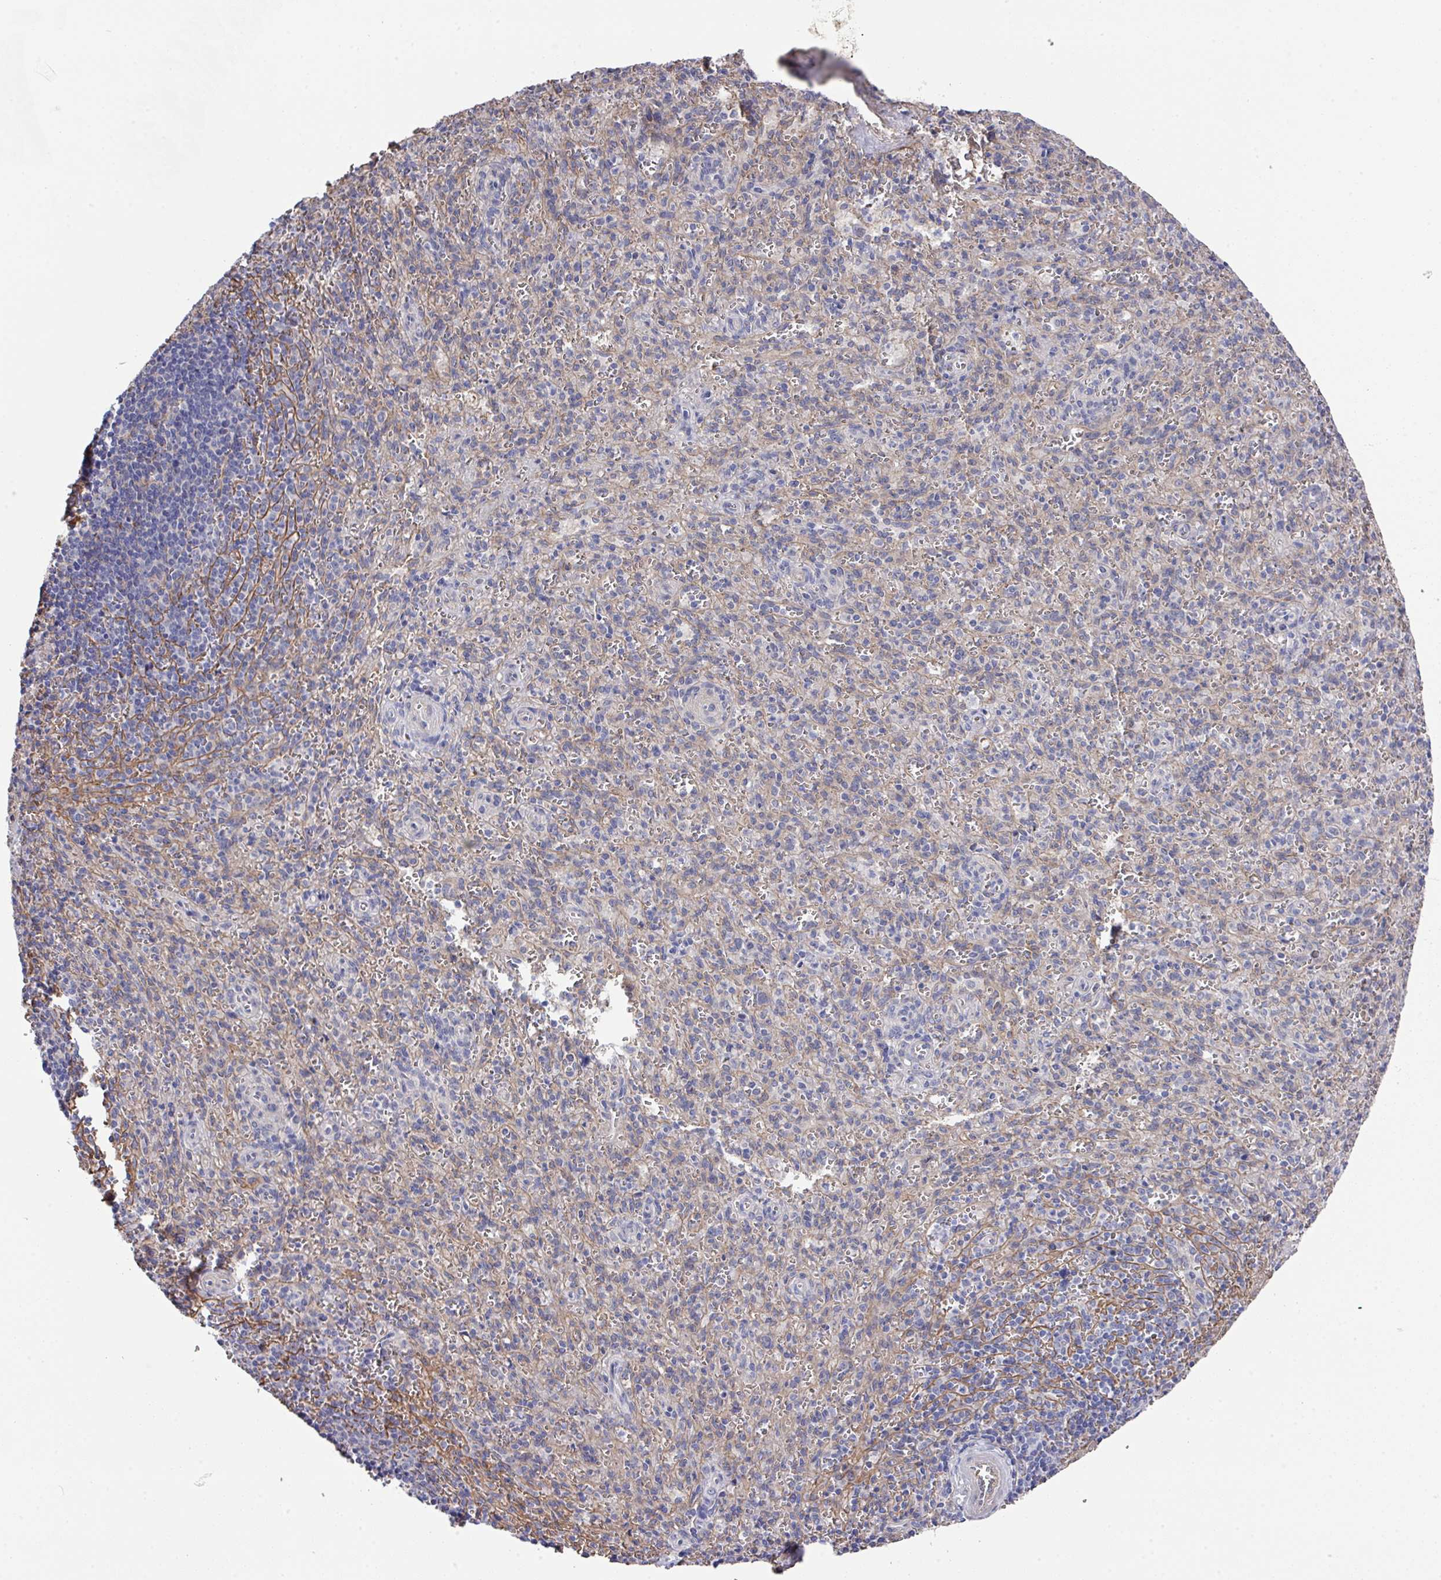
{"staining": {"intensity": "negative", "quantity": "none", "location": "none"}, "tissue": "spleen", "cell_type": "Cells in red pulp", "image_type": "normal", "snomed": [{"axis": "morphology", "description": "Normal tissue, NOS"}, {"axis": "topography", "description": "Spleen"}], "caption": "IHC of unremarkable human spleen displays no expression in cells in red pulp. (Stains: DAB (3,3'-diaminobenzidine) immunohistochemistry (IHC) with hematoxylin counter stain, Microscopy: brightfield microscopy at high magnification).", "gene": "PRR5", "patient": {"sex": "female", "age": 26}}